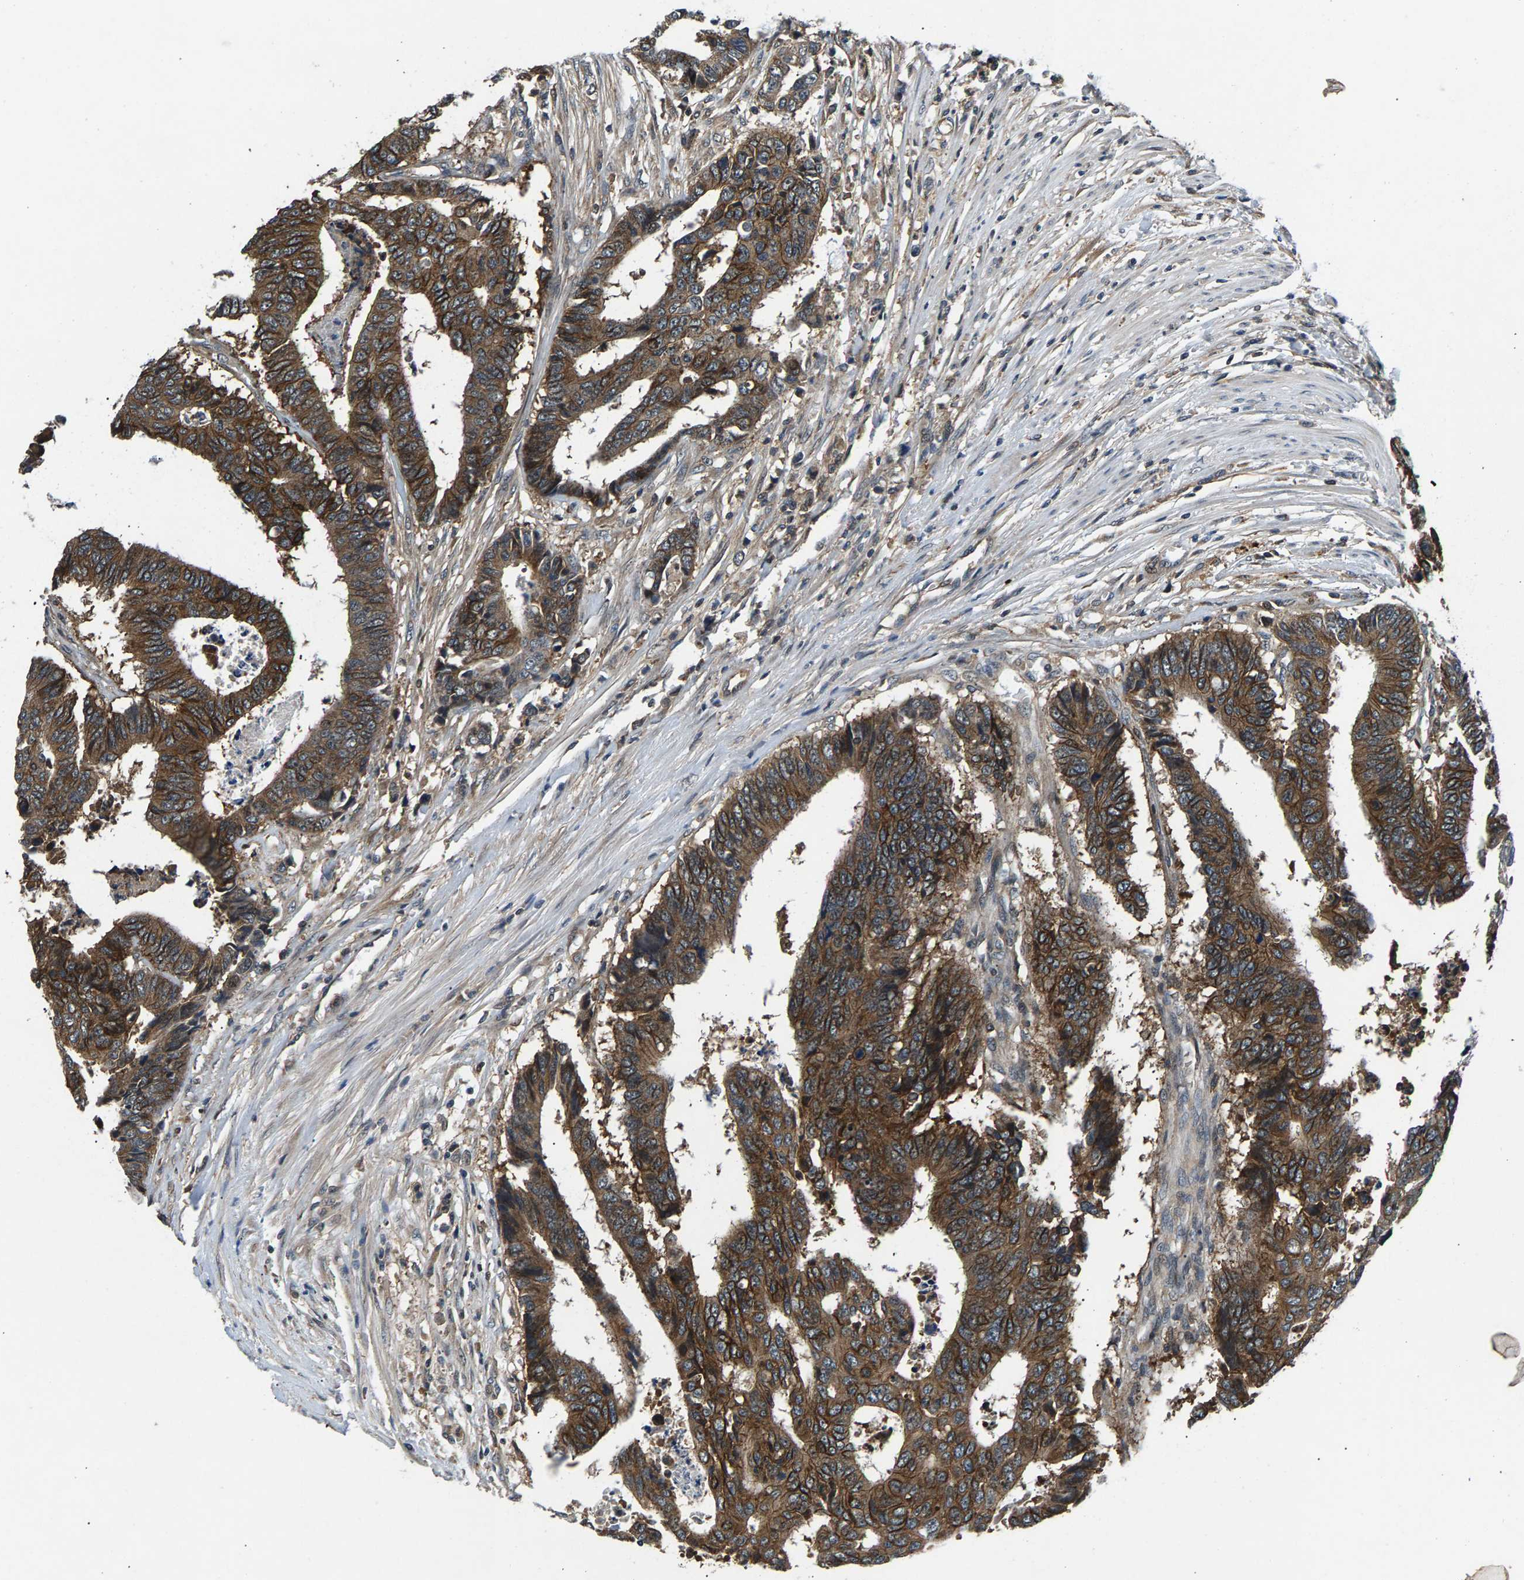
{"staining": {"intensity": "moderate", "quantity": ">75%", "location": "cytoplasmic/membranous"}, "tissue": "colorectal cancer", "cell_type": "Tumor cells", "image_type": "cancer", "snomed": [{"axis": "morphology", "description": "Adenocarcinoma, NOS"}, {"axis": "topography", "description": "Rectum"}], "caption": "About >75% of tumor cells in colorectal cancer reveal moderate cytoplasmic/membranous protein positivity as visualized by brown immunohistochemical staining.", "gene": "FAM78A", "patient": {"sex": "male", "age": 84}}